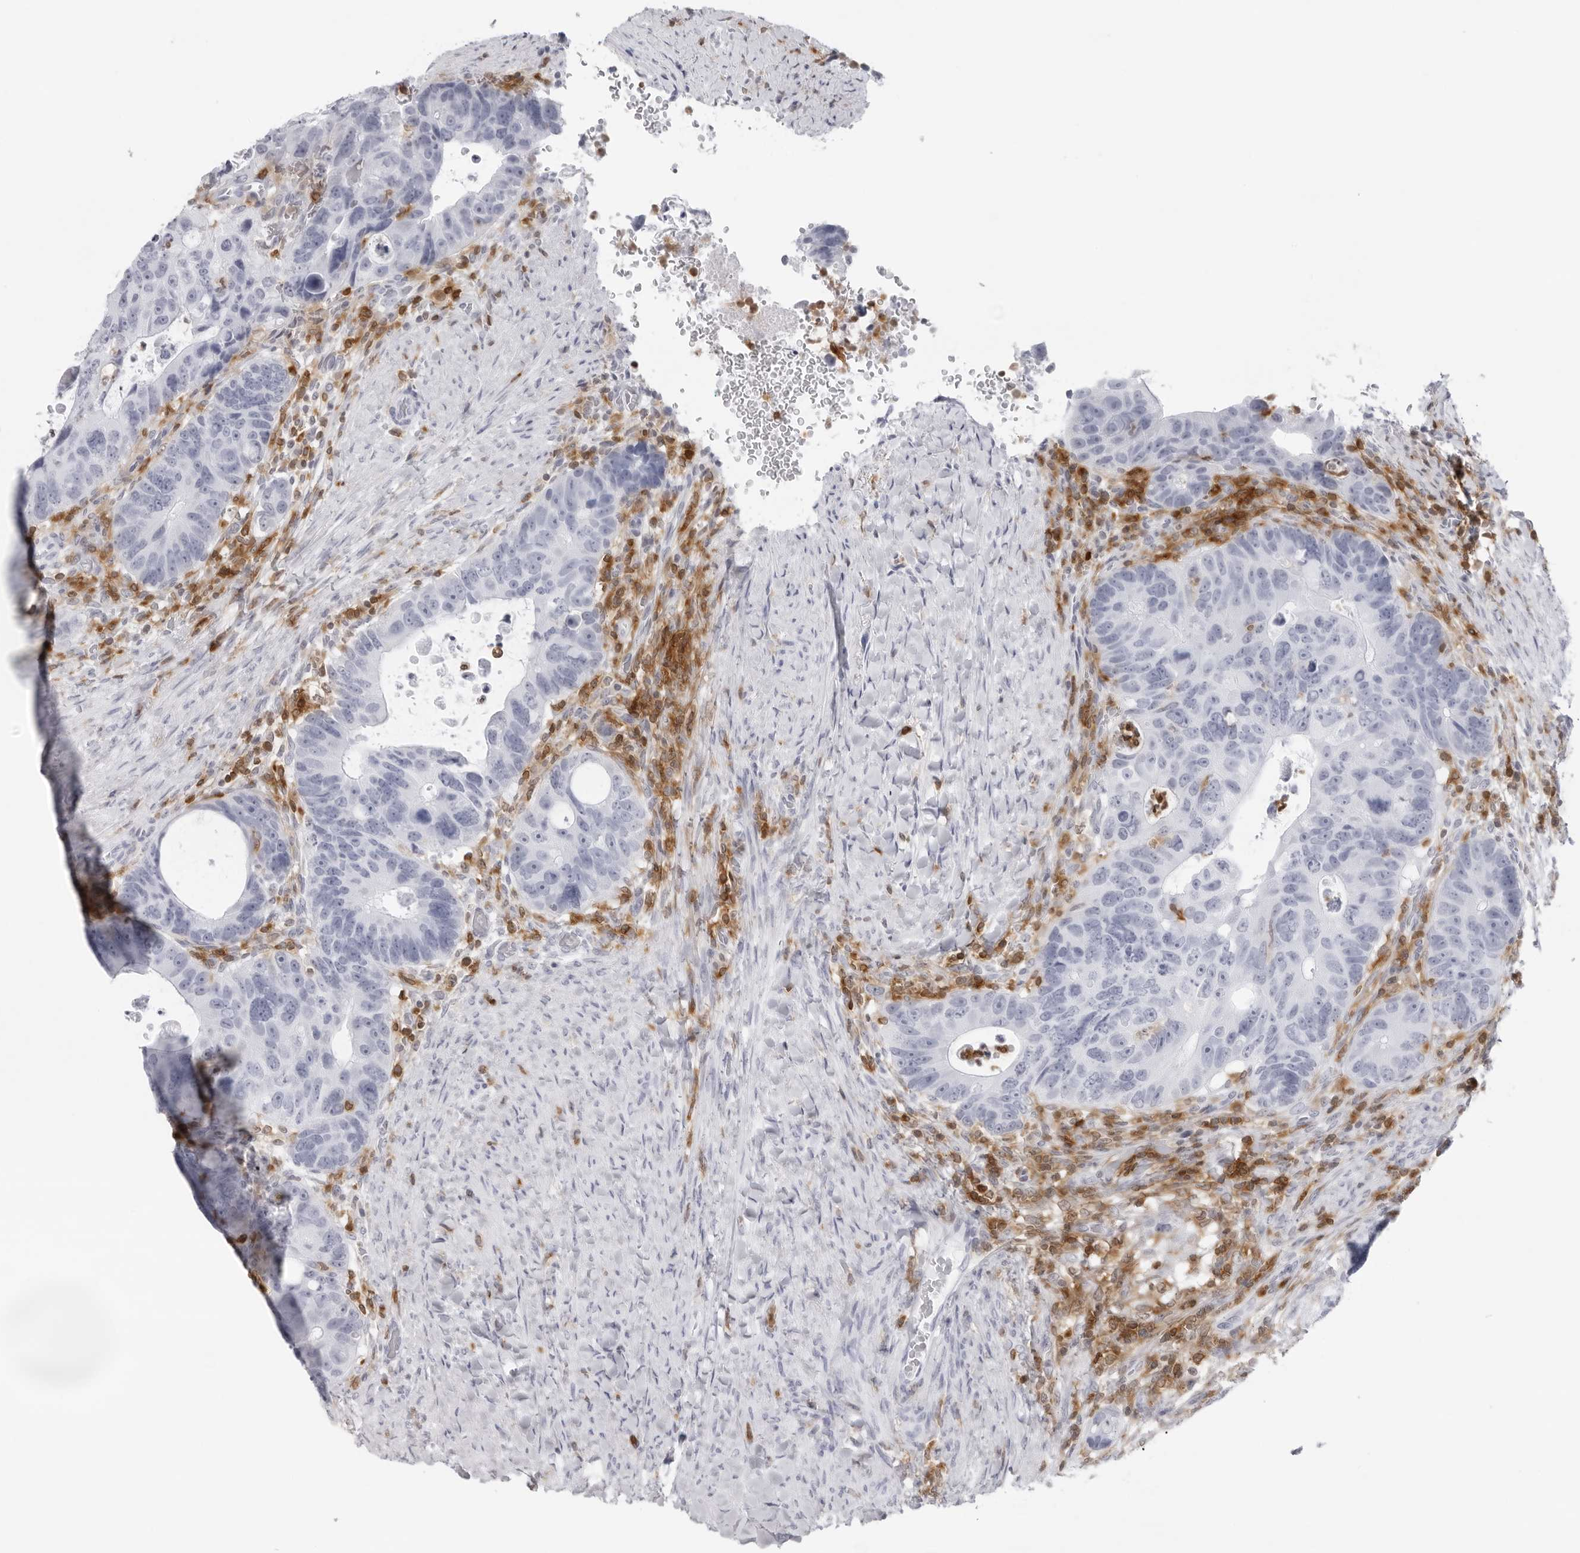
{"staining": {"intensity": "negative", "quantity": "none", "location": "none"}, "tissue": "colorectal cancer", "cell_type": "Tumor cells", "image_type": "cancer", "snomed": [{"axis": "morphology", "description": "Adenocarcinoma, NOS"}, {"axis": "topography", "description": "Rectum"}], "caption": "There is no significant expression in tumor cells of adenocarcinoma (colorectal).", "gene": "FMNL1", "patient": {"sex": "male", "age": 59}}